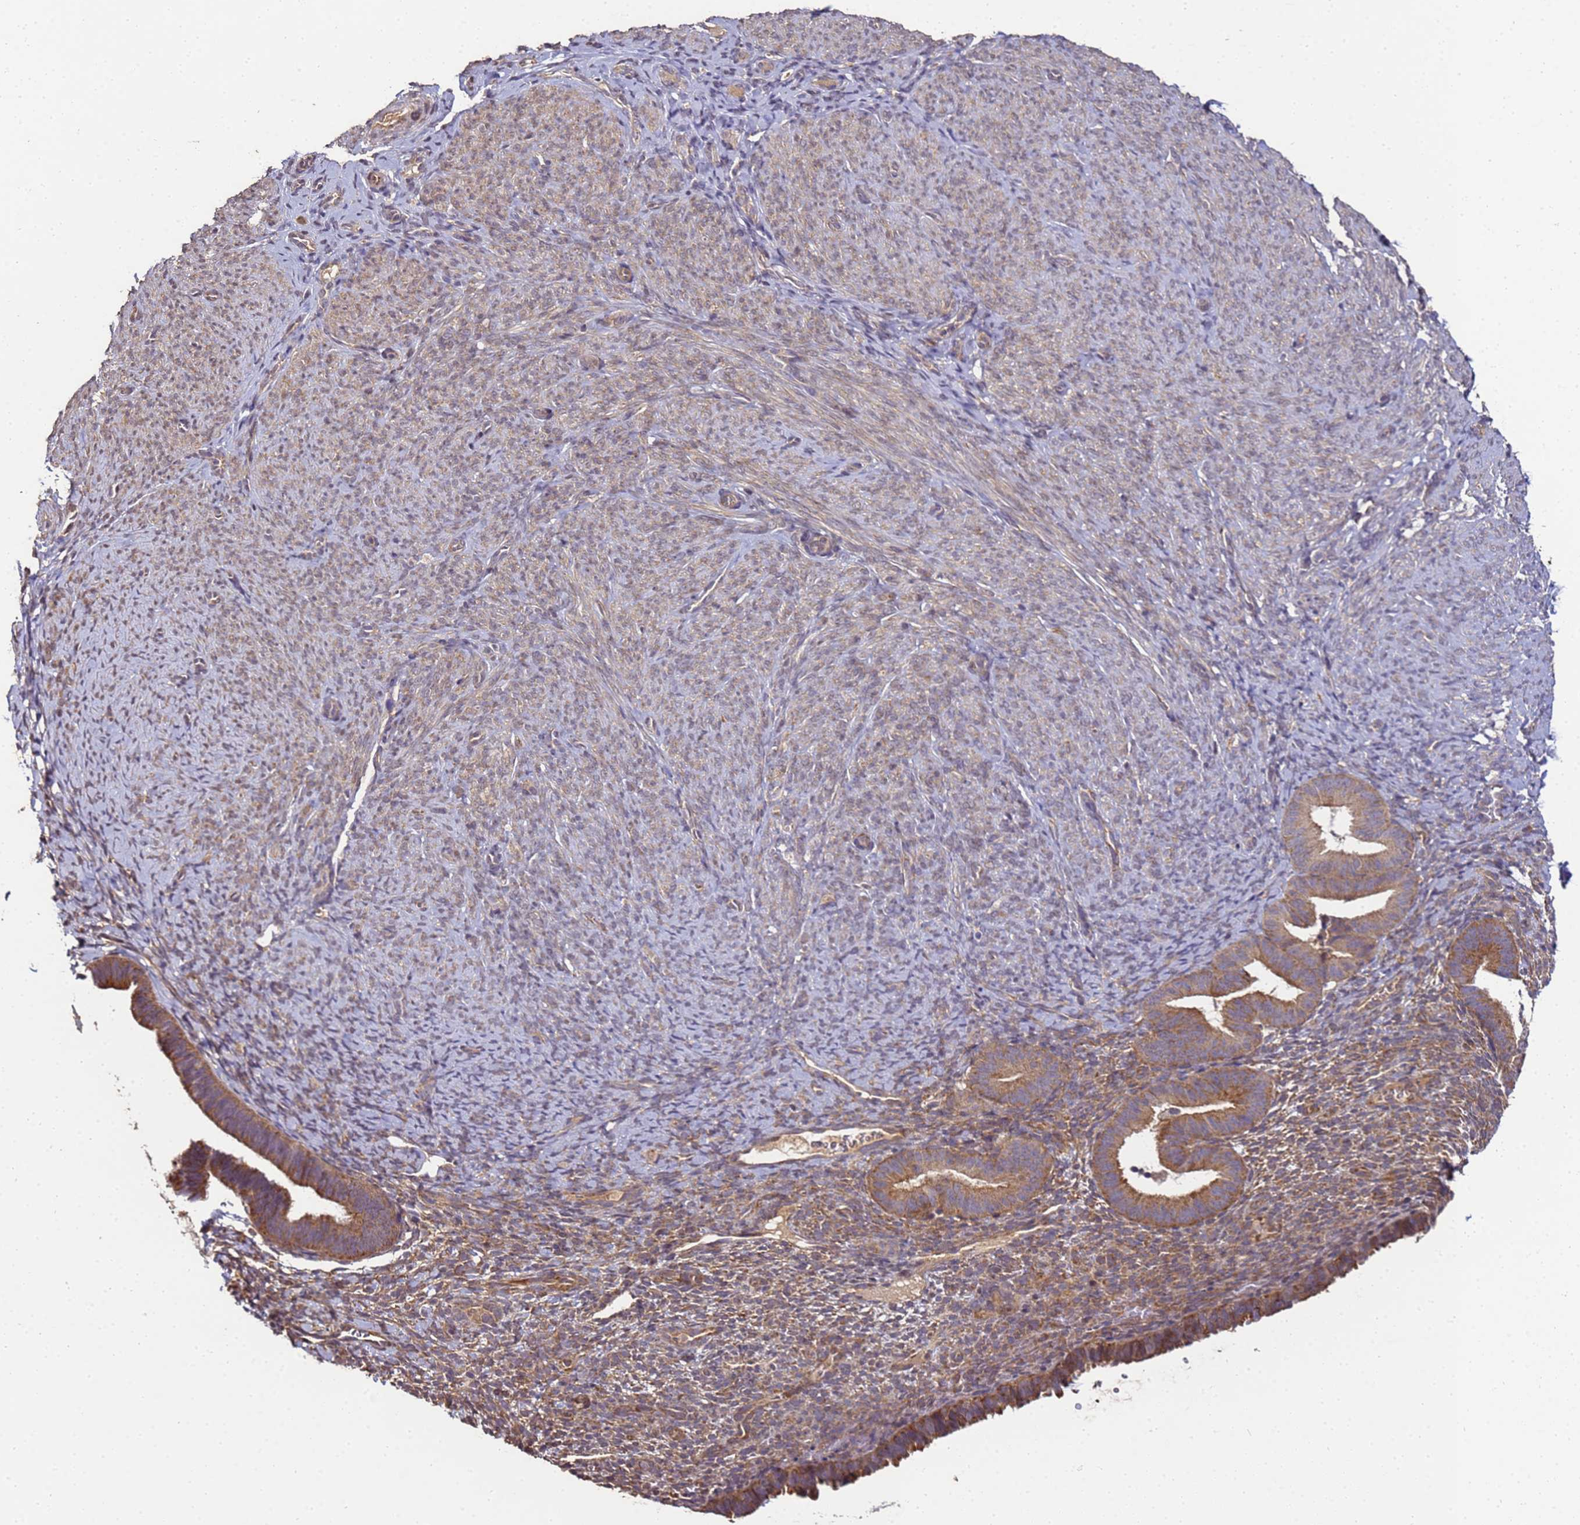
{"staining": {"intensity": "moderate", "quantity": "<25%", "location": "cytoplasmic/membranous"}, "tissue": "endometrium", "cell_type": "Cells in endometrial stroma", "image_type": "normal", "snomed": [{"axis": "morphology", "description": "Normal tissue, NOS"}, {"axis": "topography", "description": "Endometrium"}], "caption": "Protein expression analysis of normal endometrium shows moderate cytoplasmic/membranous staining in about <25% of cells in endometrial stroma.", "gene": "ANKRD17", "patient": {"sex": "female", "age": 65}}